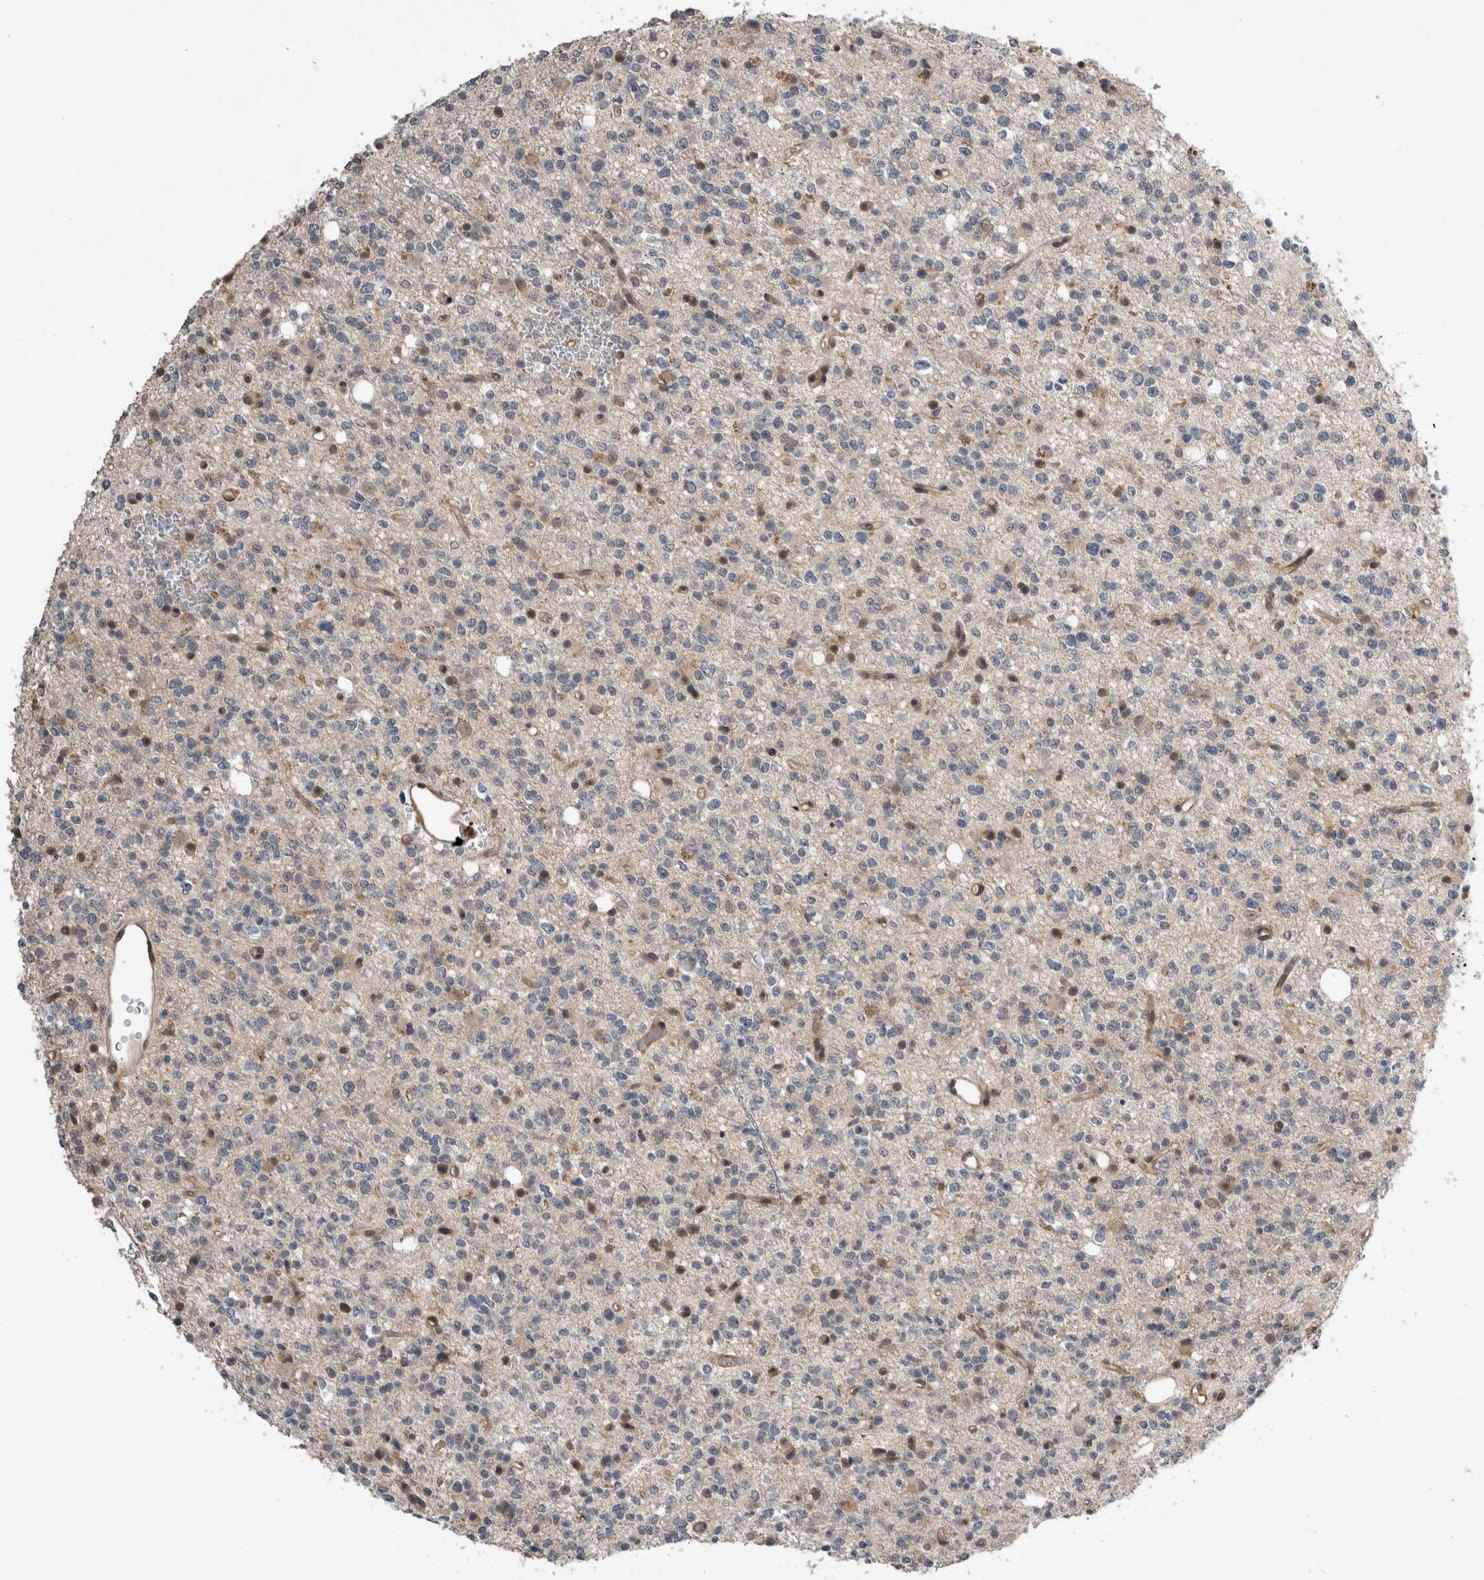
{"staining": {"intensity": "negative", "quantity": "none", "location": "none"}, "tissue": "glioma", "cell_type": "Tumor cells", "image_type": "cancer", "snomed": [{"axis": "morphology", "description": "Glioma, malignant, High grade"}, {"axis": "topography", "description": "Brain"}], "caption": "An immunohistochemistry (IHC) photomicrograph of high-grade glioma (malignant) is shown. There is no staining in tumor cells of high-grade glioma (malignant).", "gene": "PRDM4", "patient": {"sex": "female", "age": 62}}